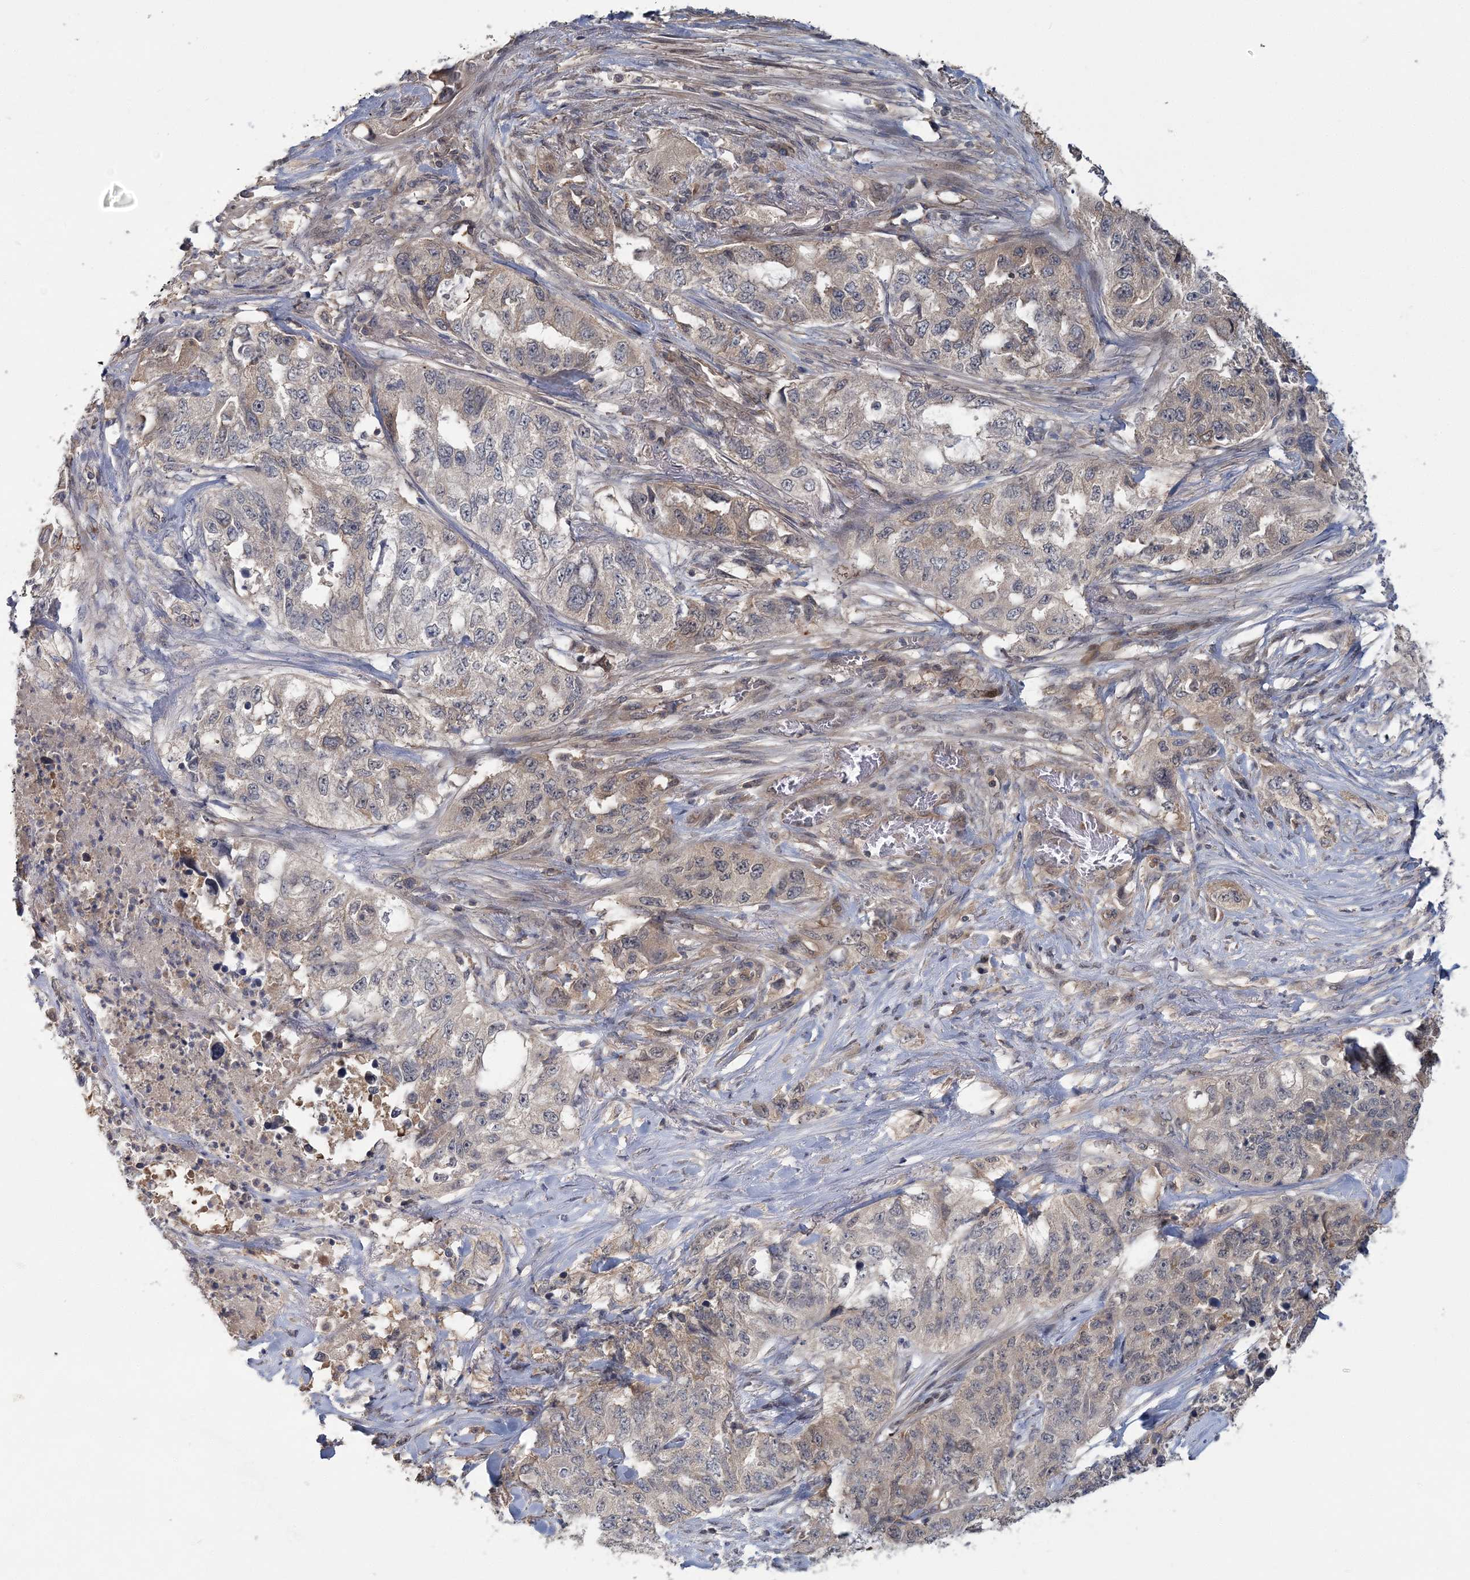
{"staining": {"intensity": "weak", "quantity": "25%-75%", "location": "cytoplasmic/membranous"}, "tissue": "lung cancer", "cell_type": "Tumor cells", "image_type": "cancer", "snomed": [{"axis": "morphology", "description": "Adenocarcinoma, NOS"}, {"axis": "topography", "description": "Lung"}], "caption": "Lung cancer stained with immunohistochemistry (IHC) reveals weak cytoplasmic/membranous staining in about 25%-75% of tumor cells. Immunohistochemistry (ihc) stains the protein in brown and the nuclei are stained blue.", "gene": "RNF25", "patient": {"sex": "female", "age": 51}}